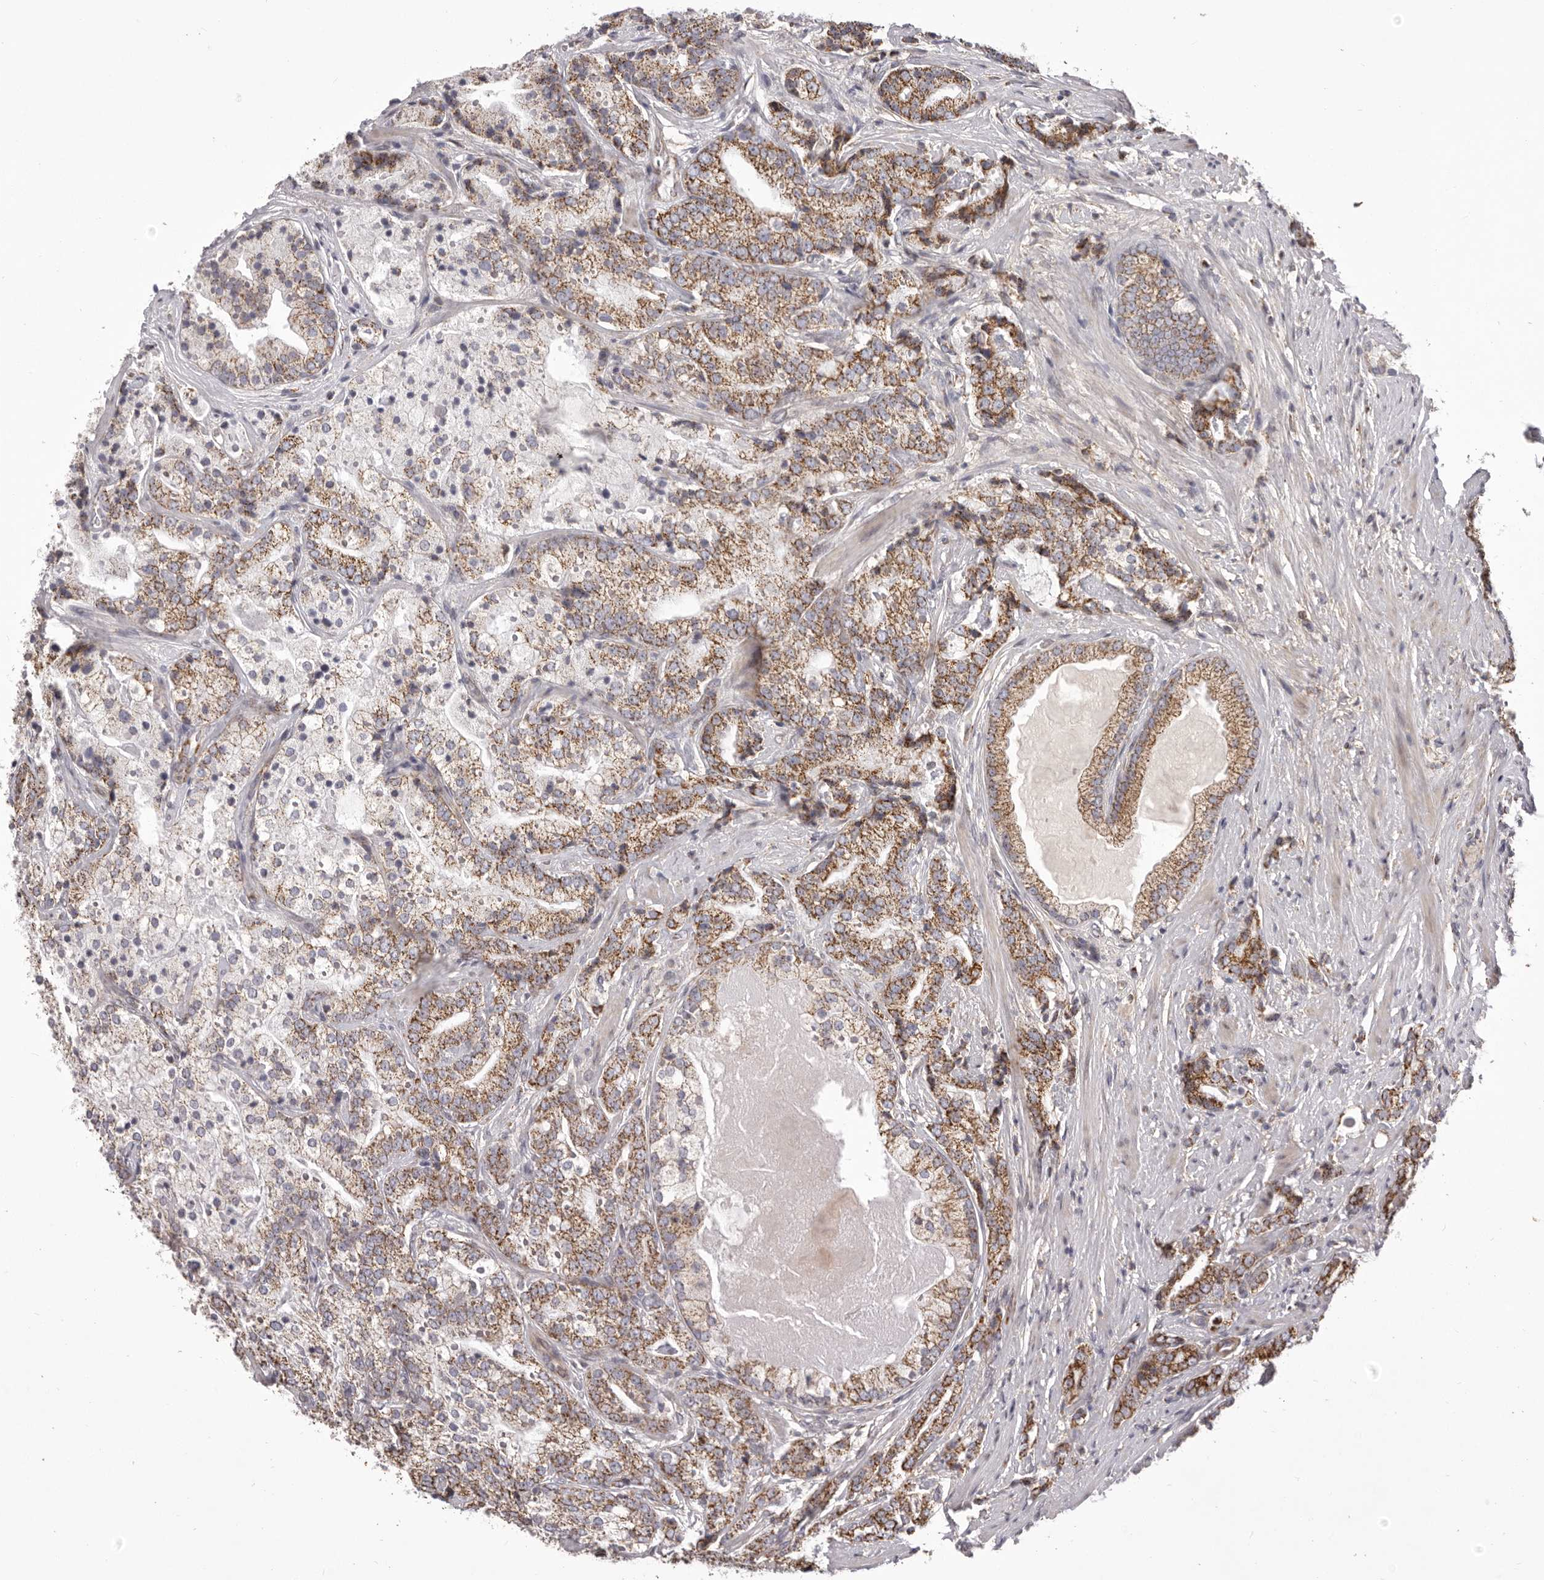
{"staining": {"intensity": "moderate", "quantity": ">75%", "location": "cytoplasmic/membranous"}, "tissue": "prostate cancer", "cell_type": "Tumor cells", "image_type": "cancer", "snomed": [{"axis": "morphology", "description": "Adenocarcinoma, High grade"}, {"axis": "topography", "description": "Prostate"}], "caption": "Prostate cancer tissue demonstrates moderate cytoplasmic/membranous positivity in approximately >75% of tumor cells (DAB = brown stain, brightfield microscopy at high magnification).", "gene": "CHRM2", "patient": {"sex": "male", "age": 57}}